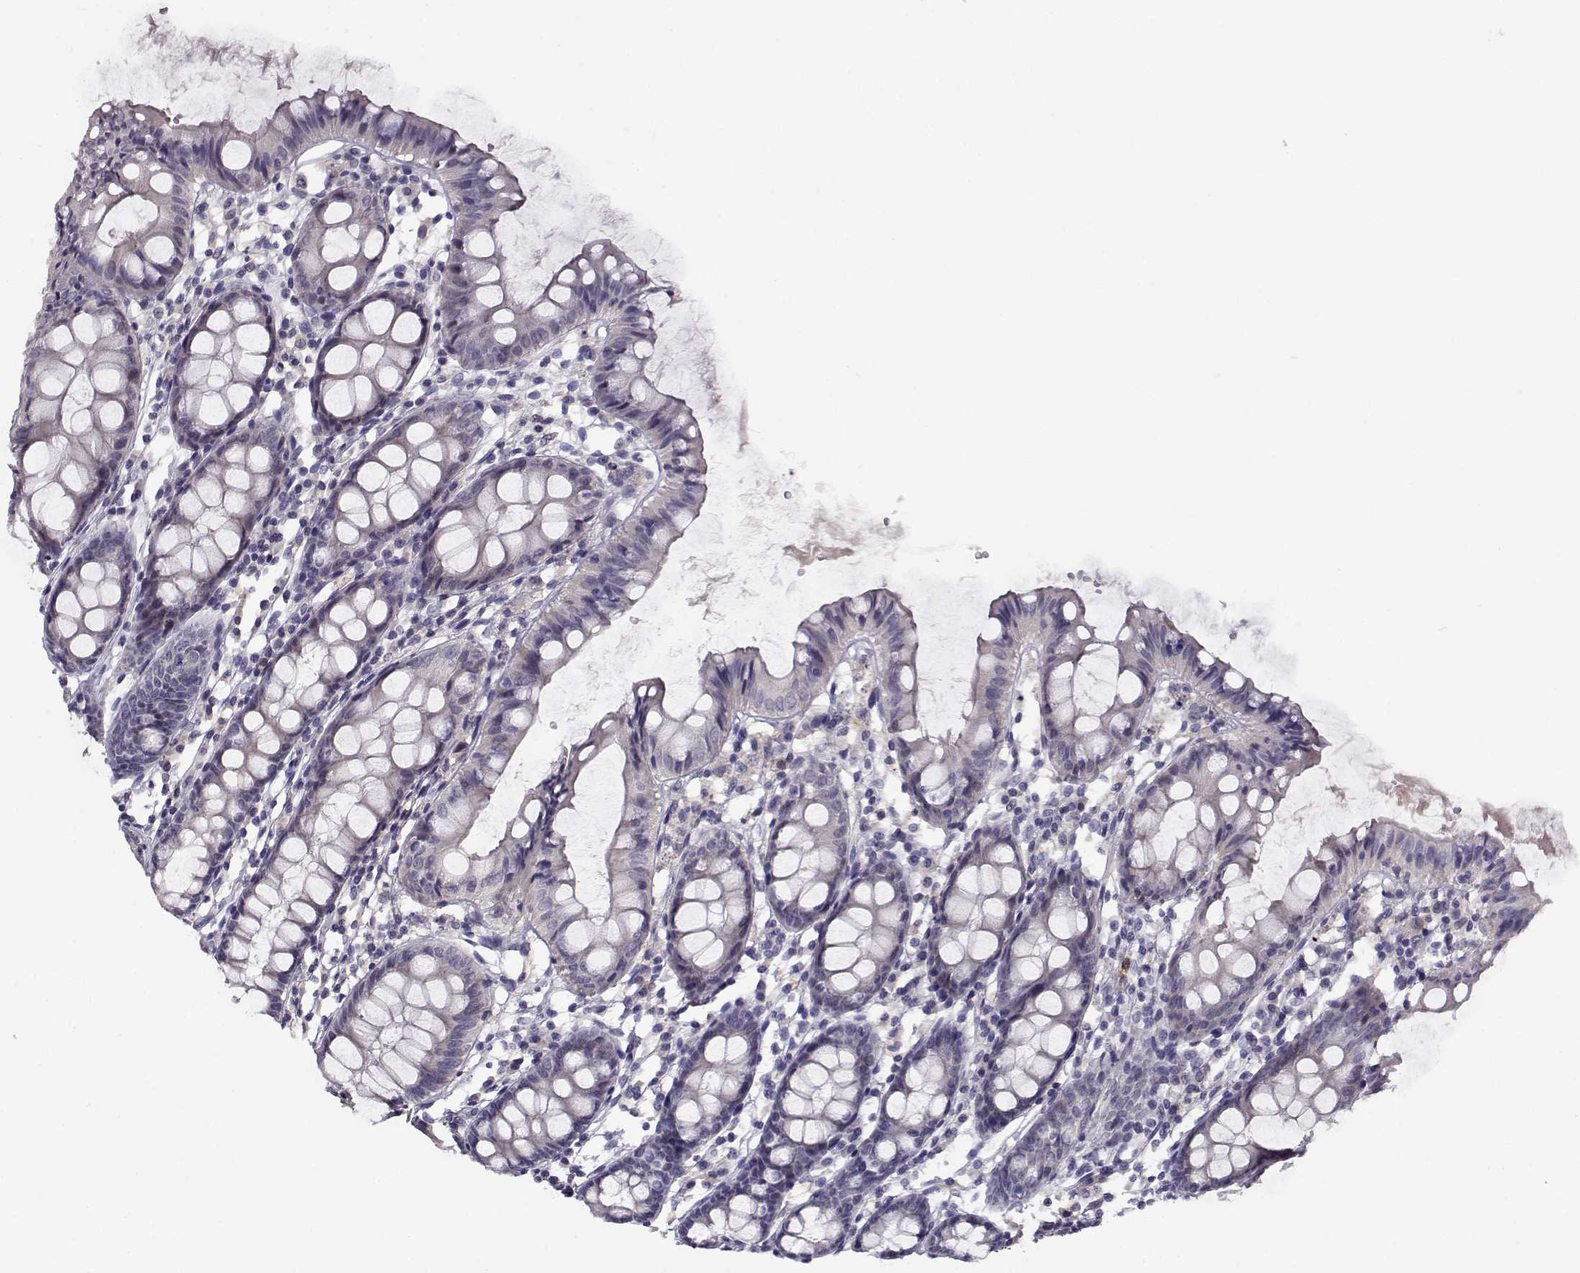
{"staining": {"intensity": "negative", "quantity": "none", "location": "none"}, "tissue": "colon", "cell_type": "Endothelial cells", "image_type": "normal", "snomed": [{"axis": "morphology", "description": "Normal tissue, NOS"}, {"axis": "topography", "description": "Colon"}], "caption": "Endothelial cells are negative for brown protein staining in unremarkable colon. (Brightfield microscopy of DAB (3,3'-diaminobenzidine) immunohistochemistry (IHC) at high magnification).", "gene": "RHOXF2", "patient": {"sex": "female", "age": 84}}